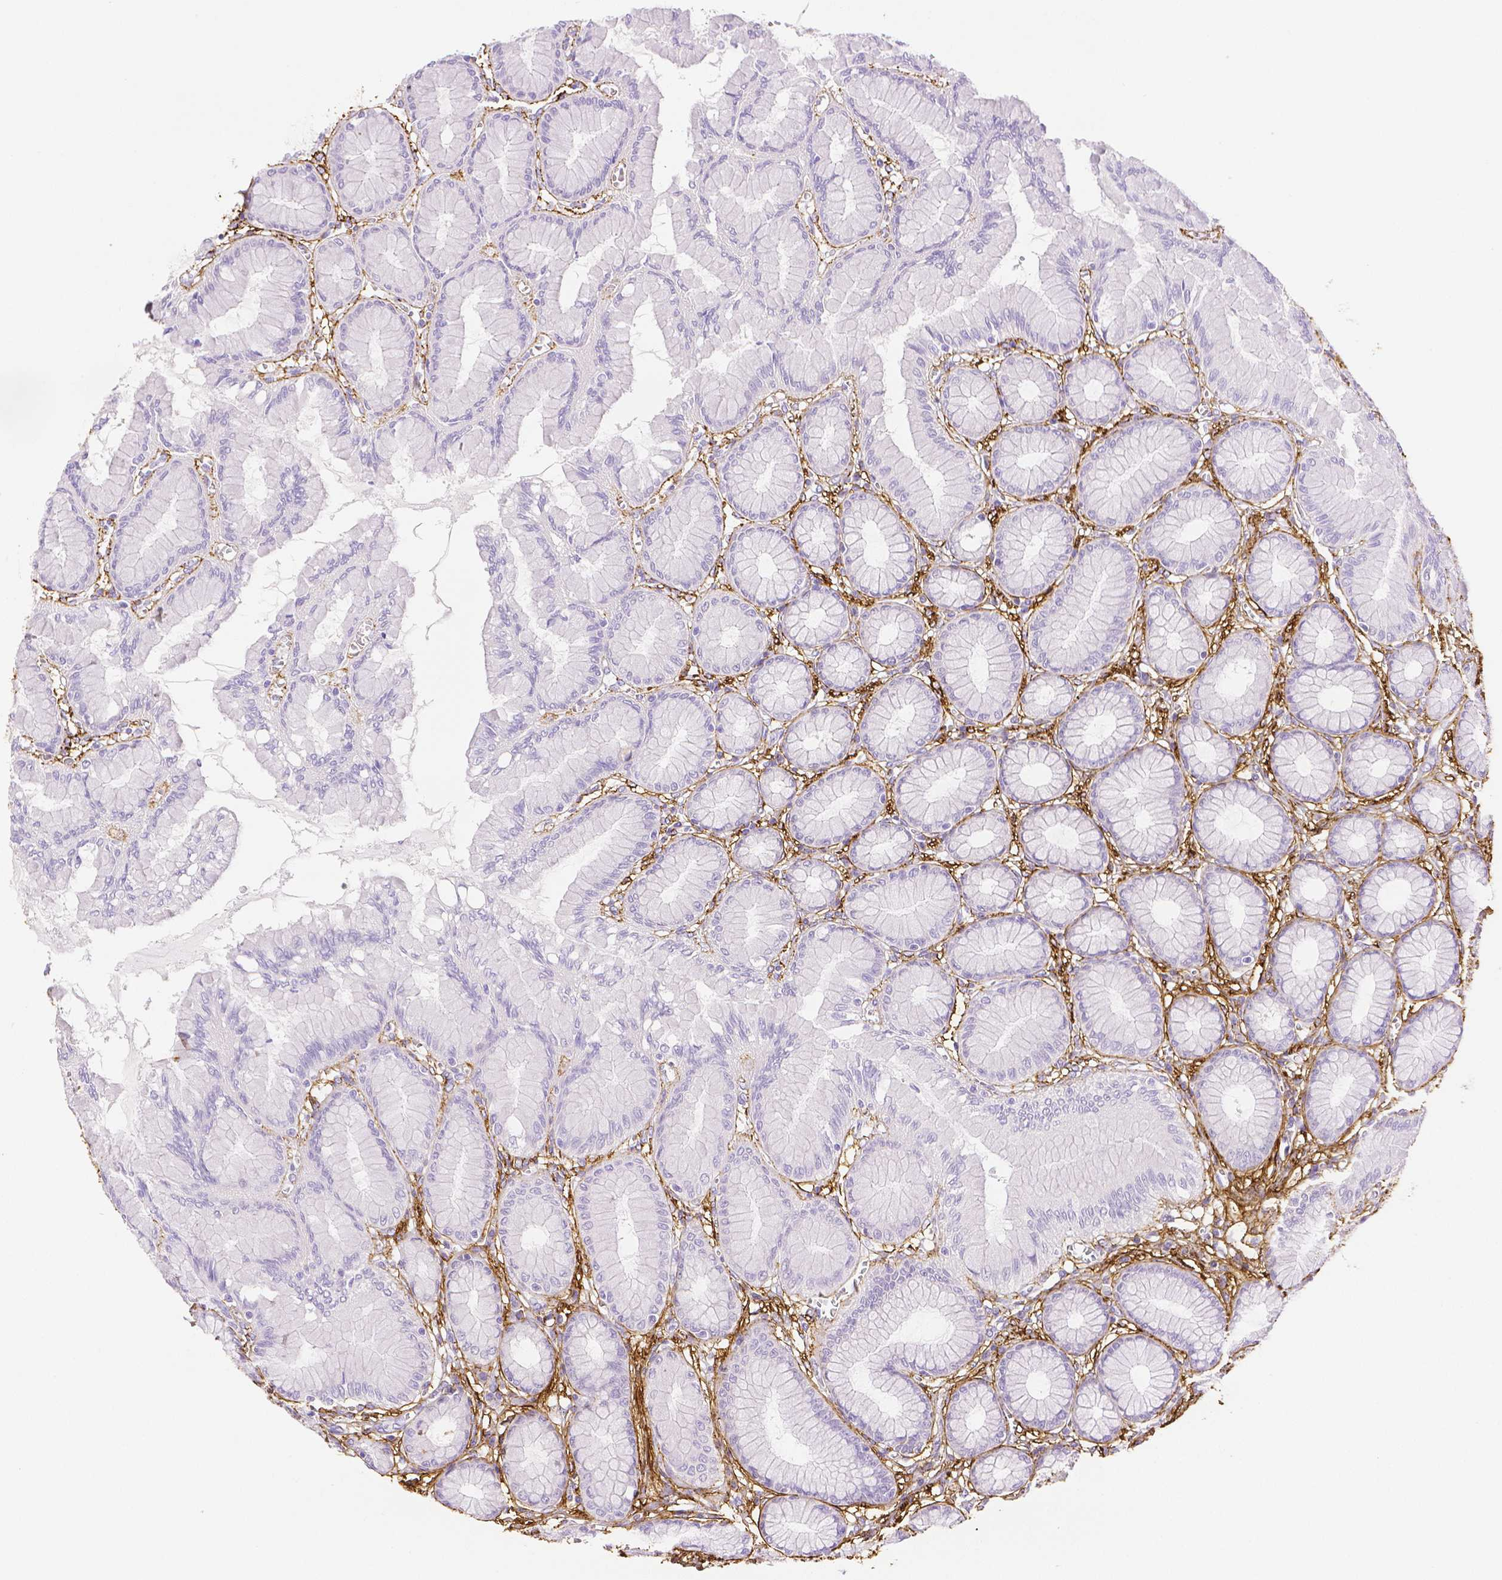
{"staining": {"intensity": "negative", "quantity": "none", "location": "none"}, "tissue": "stomach", "cell_type": "Glandular cells", "image_type": "normal", "snomed": [{"axis": "morphology", "description": "Normal tissue, NOS"}, {"axis": "topography", "description": "Stomach"}, {"axis": "topography", "description": "Stomach, lower"}], "caption": "Glandular cells show no significant positivity in benign stomach. (DAB IHC with hematoxylin counter stain).", "gene": "FBN1", "patient": {"sex": "male", "age": 76}}